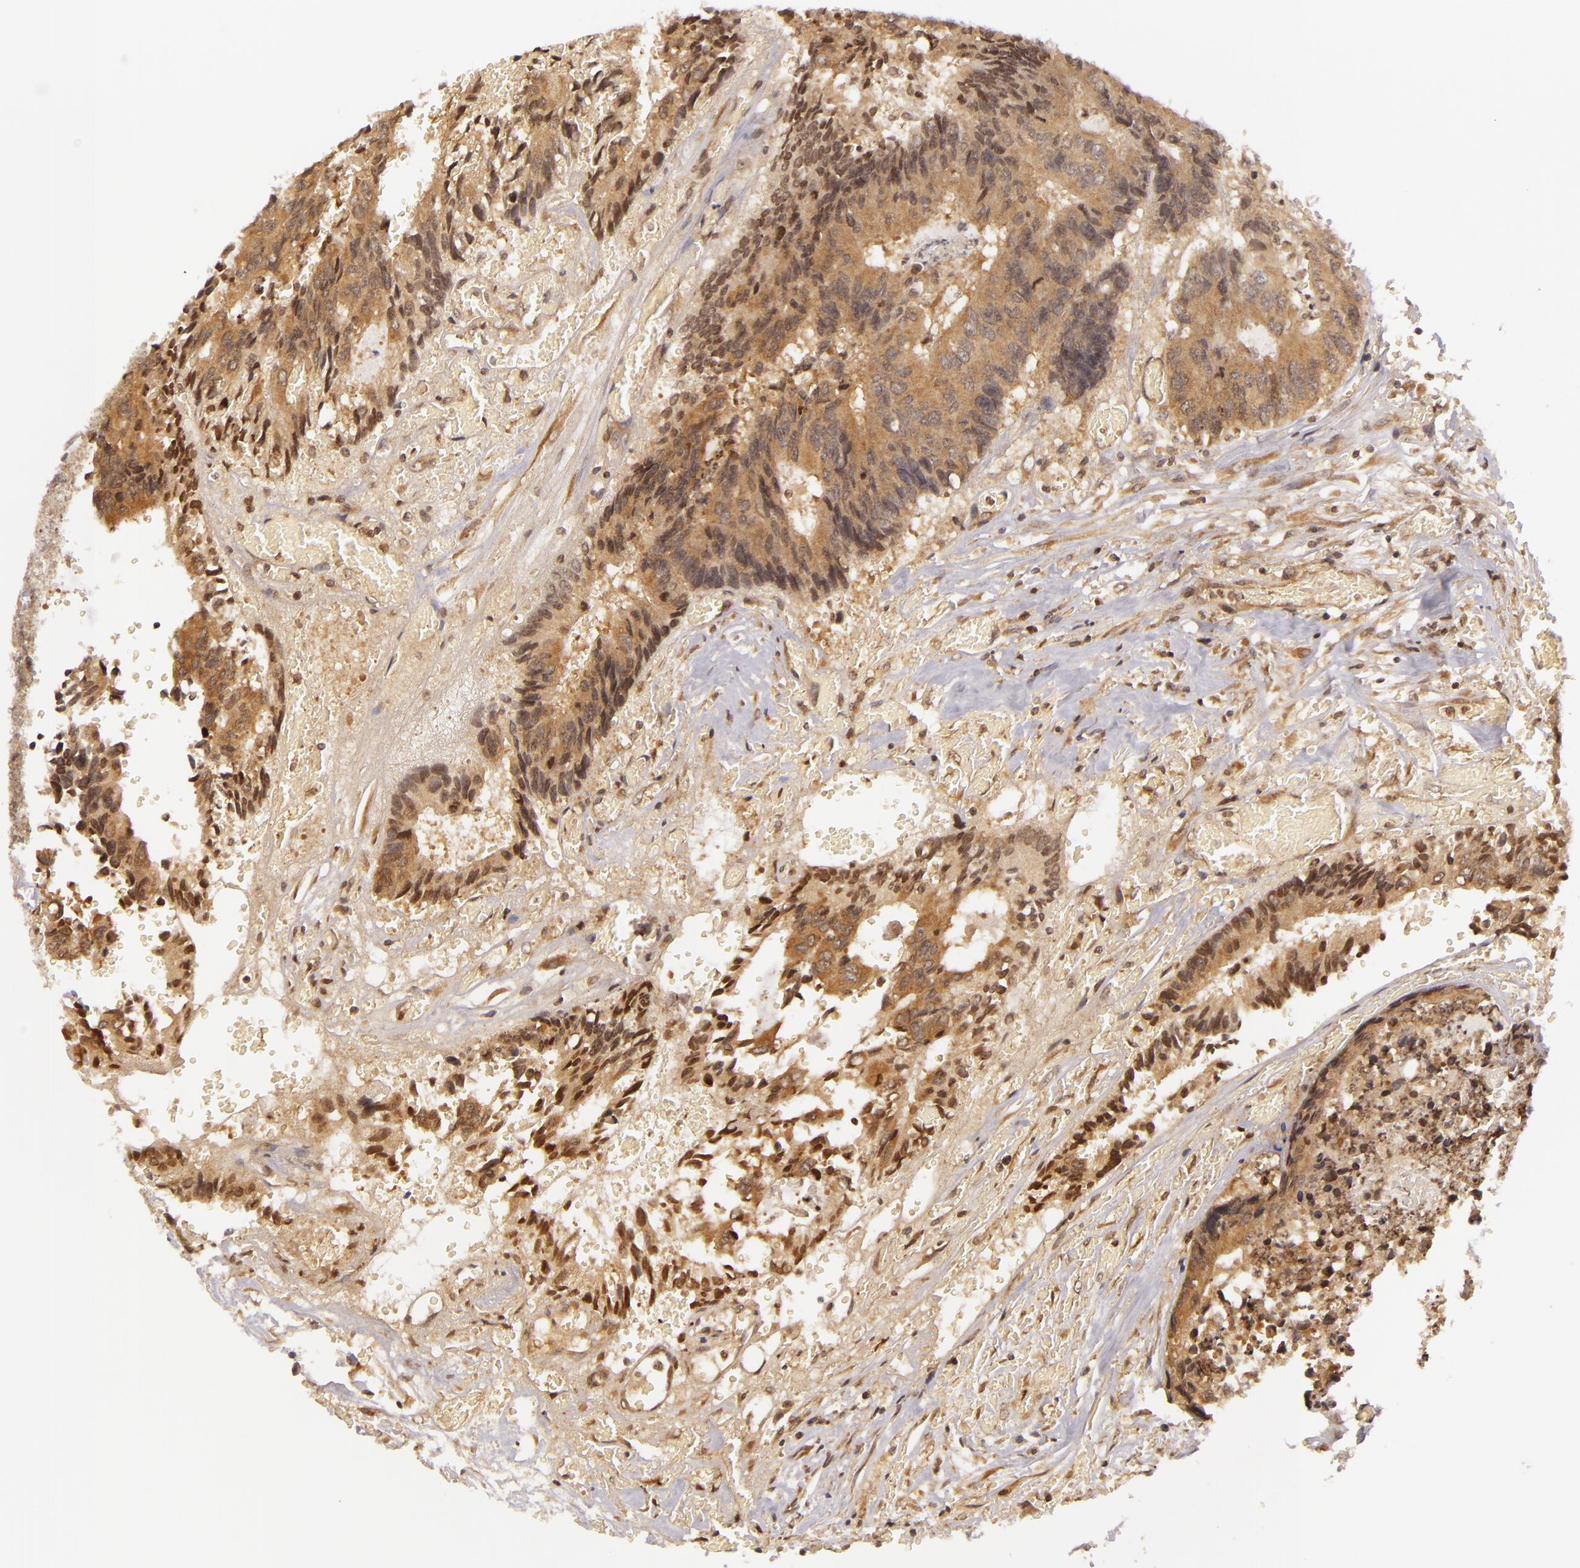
{"staining": {"intensity": "strong", "quantity": ">75%", "location": "cytoplasmic/membranous"}, "tissue": "colorectal cancer", "cell_type": "Tumor cells", "image_type": "cancer", "snomed": [{"axis": "morphology", "description": "Adenocarcinoma, NOS"}, {"axis": "topography", "description": "Rectum"}], "caption": "Adenocarcinoma (colorectal) was stained to show a protein in brown. There is high levels of strong cytoplasmic/membranous expression in approximately >75% of tumor cells. (DAB (3,3'-diaminobenzidine) IHC, brown staining for protein, blue staining for nuclei).", "gene": "CASP8", "patient": {"sex": "male", "age": 55}}